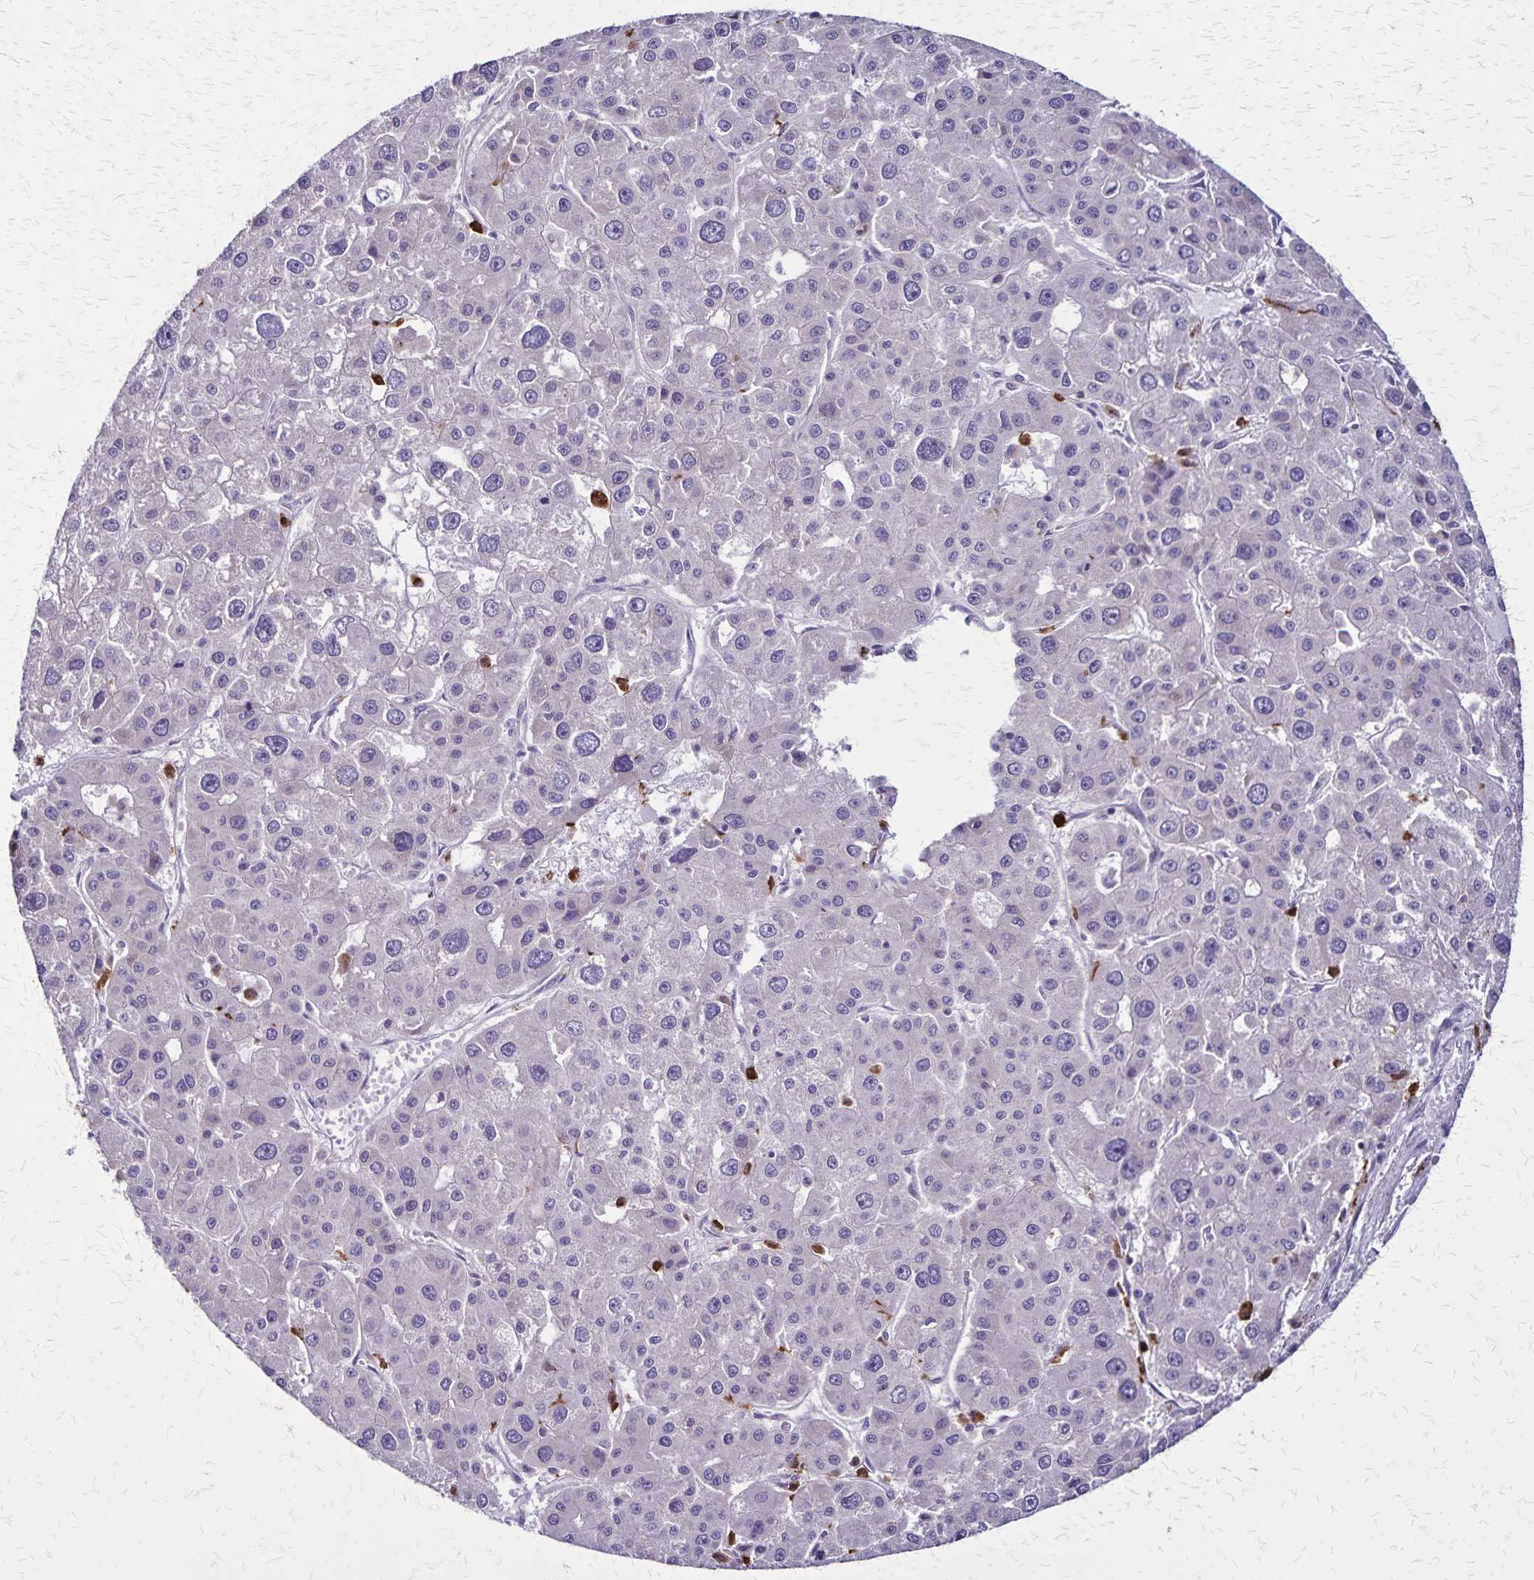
{"staining": {"intensity": "negative", "quantity": "none", "location": "none"}, "tissue": "liver cancer", "cell_type": "Tumor cells", "image_type": "cancer", "snomed": [{"axis": "morphology", "description": "Carcinoma, Hepatocellular, NOS"}, {"axis": "topography", "description": "Liver"}], "caption": "Liver cancer was stained to show a protein in brown. There is no significant positivity in tumor cells. The staining is performed using DAB brown chromogen with nuclei counter-stained in using hematoxylin.", "gene": "ULBP3", "patient": {"sex": "male", "age": 73}}